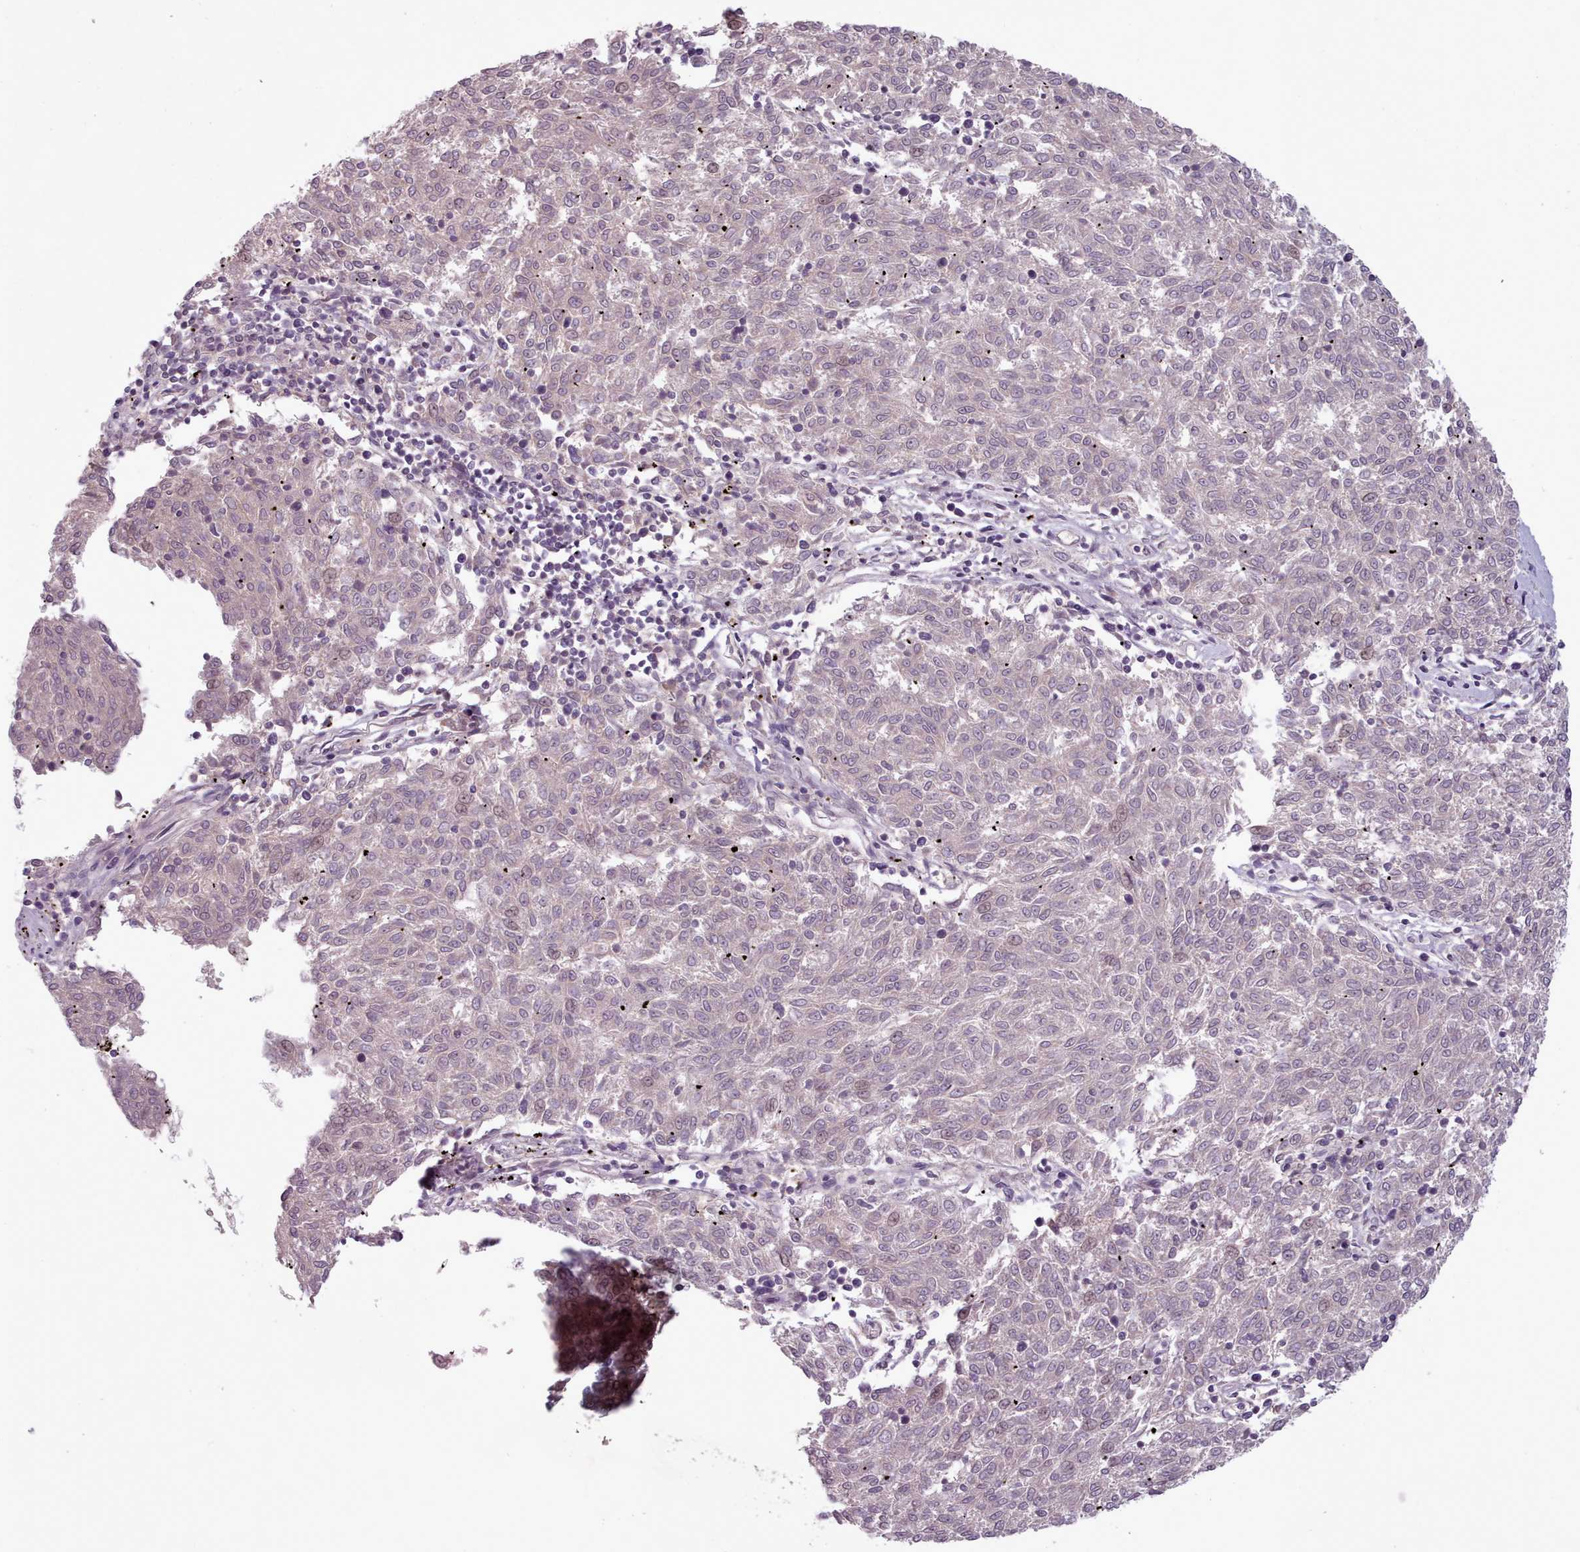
{"staining": {"intensity": "negative", "quantity": "none", "location": "none"}, "tissue": "melanoma", "cell_type": "Tumor cells", "image_type": "cancer", "snomed": [{"axis": "morphology", "description": "Malignant melanoma, NOS"}, {"axis": "topography", "description": "Skin"}], "caption": "Human melanoma stained for a protein using immunohistochemistry demonstrates no positivity in tumor cells.", "gene": "LAPTM5", "patient": {"sex": "female", "age": 72}}